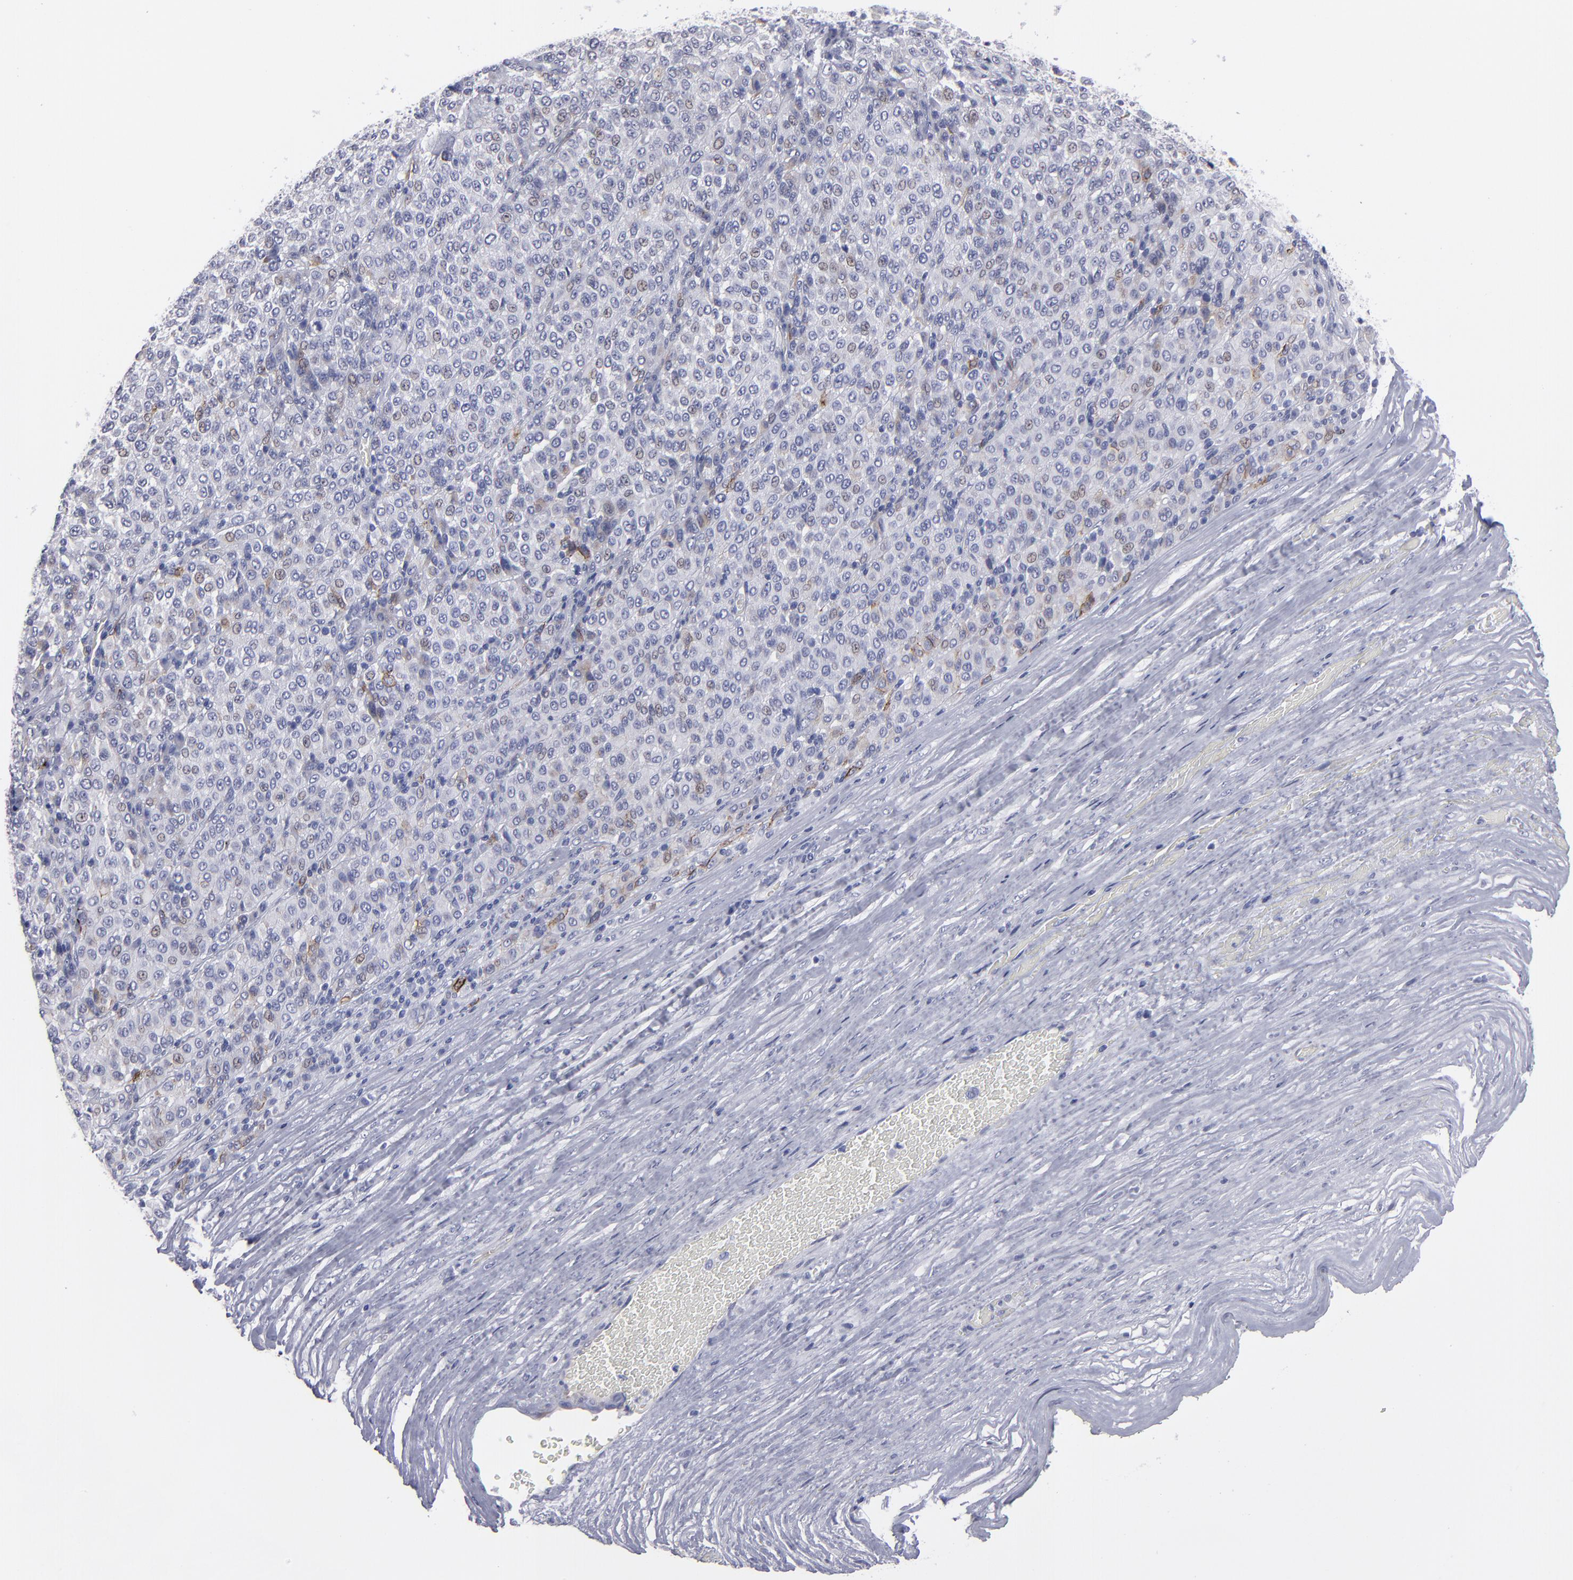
{"staining": {"intensity": "weak", "quantity": "<25%", "location": "cytoplasmic/membranous,nuclear"}, "tissue": "melanoma", "cell_type": "Tumor cells", "image_type": "cancer", "snomed": [{"axis": "morphology", "description": "Malignant melanoma, Metastatic site"}, {"axis": "topography", "description": "Pancreas"}], "caption": "Tumor cells show no significant positivity in malignant melanoma (metastatic site).", "gene": "CADM3", "patient": {"sex": "female", "age": 30}}